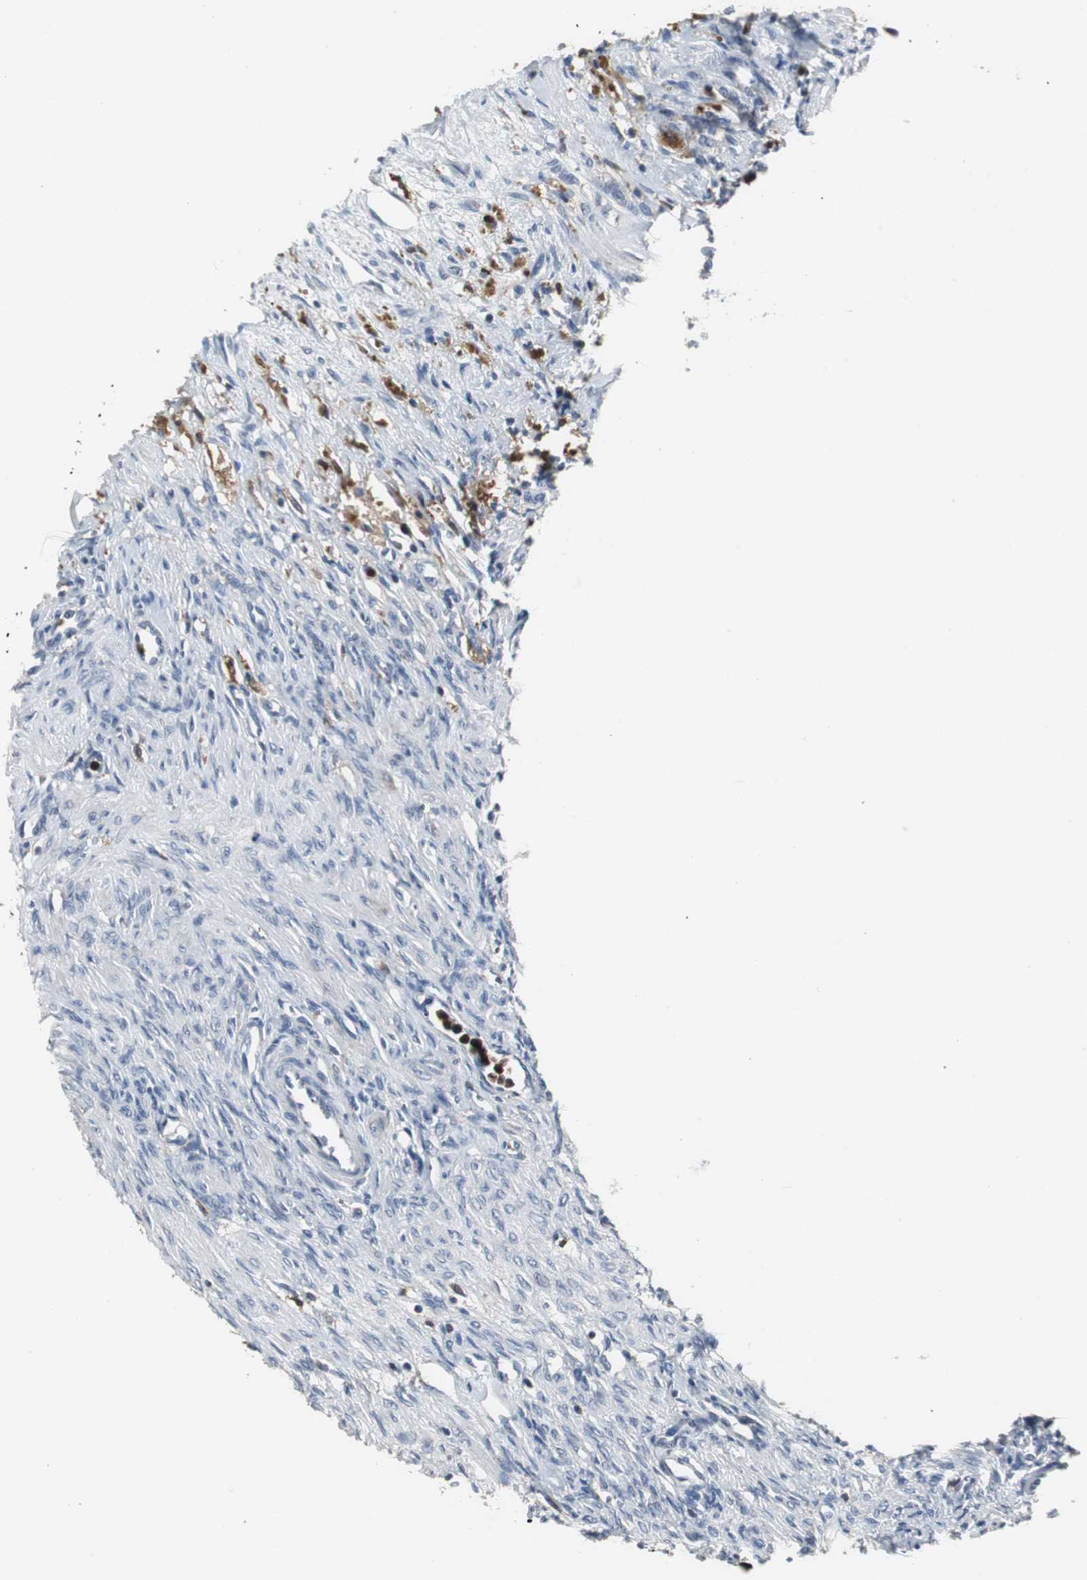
{"staining": {"intensity": "negative", "quantity": "none", "location": "none"}, "tissue": "ovary", "cell_type": "Ovarian stroma cells", "image_type": "normal", "snomed": [{"axis": "morphology", "description": "Normal tissue, NOS"}, {"axis": "topography", "description": "Ovary"}], "caption": "Ovarian stroma cells are negative for brown protein staining in normal ovary. (Immunohistochemistry, brightfield microscopy, high magnification).", "gene": "NCF2", "patient": {"sex": "female", "age": 33}}